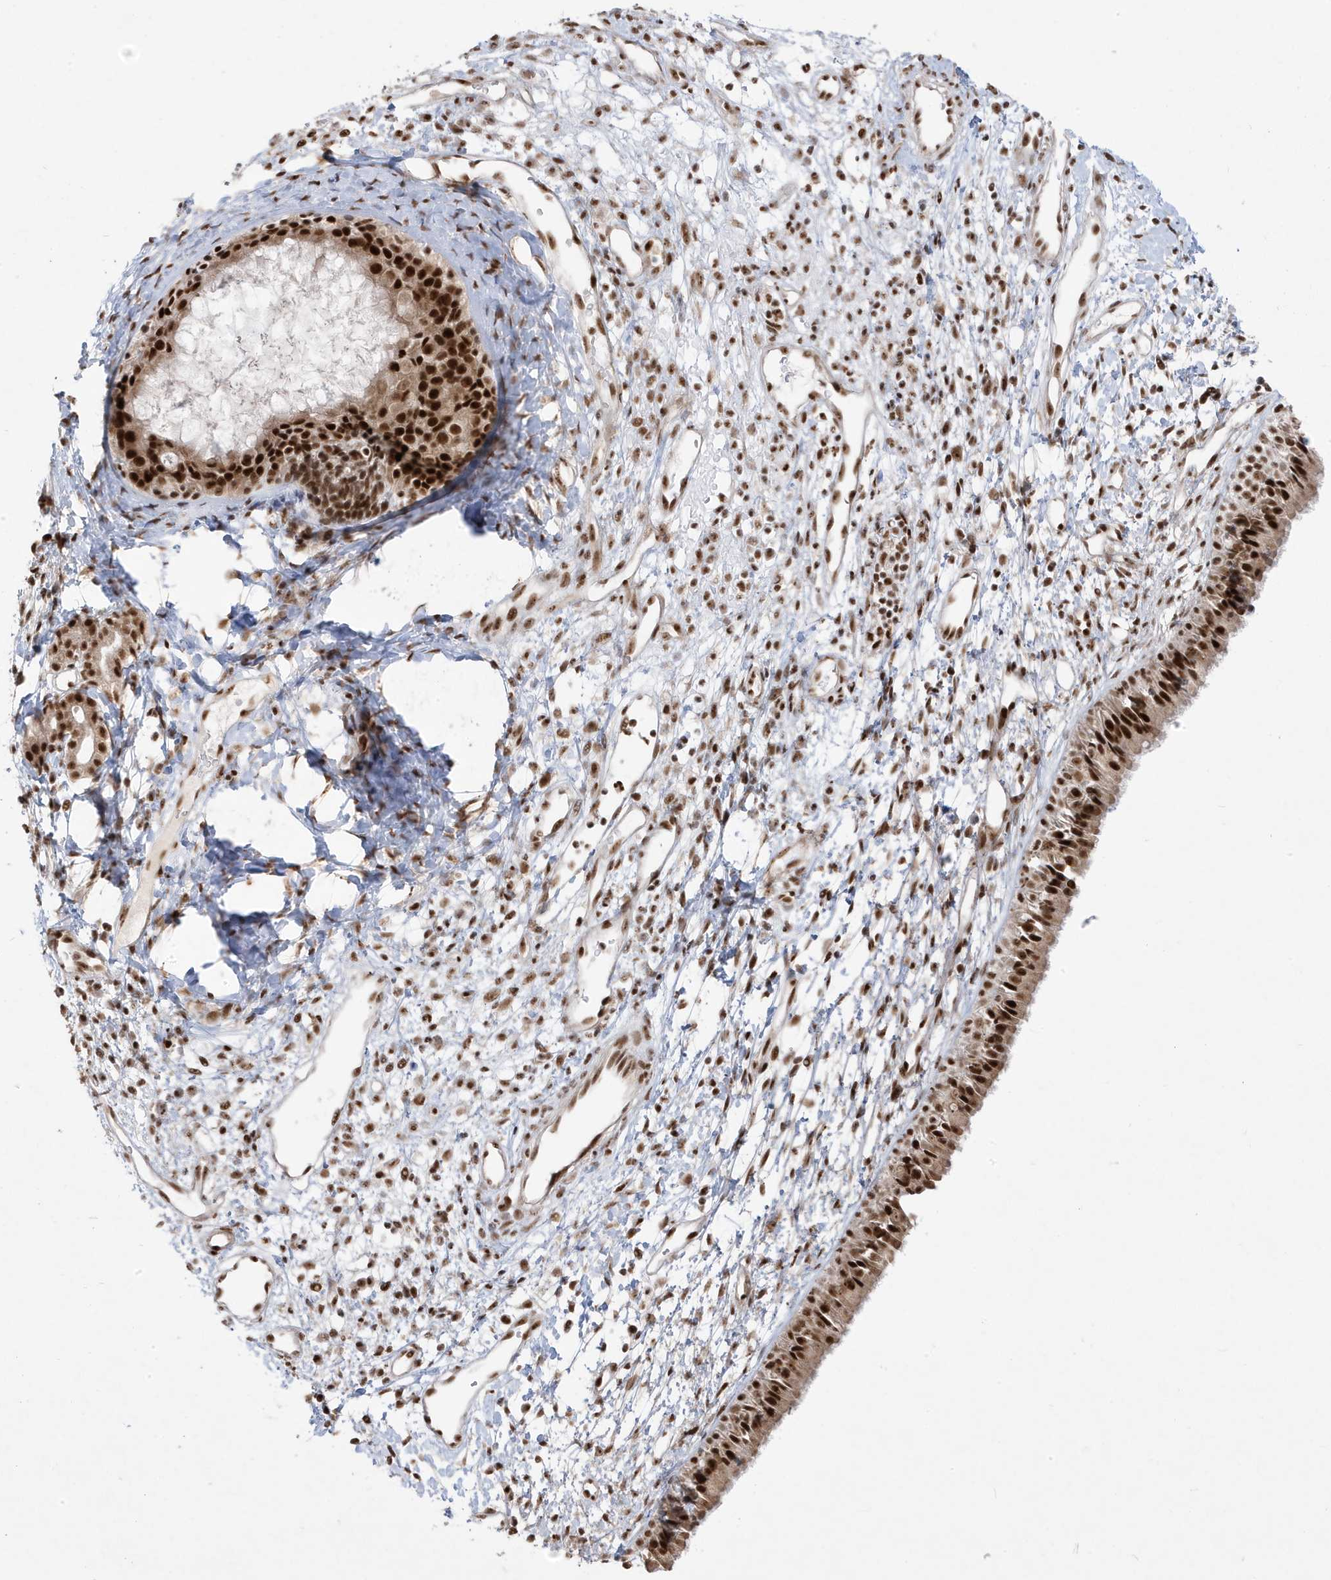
{"staining": {"intensity": "strong", "quantity": ">75%", "location": "nuclear"}, "tissue": "nasopharynx", "cell_type": "Respiratory epithelial cells", "image_type": "normal", "snomed": [{"axis": "morphology", "description": "Normal tissue, NOS"}, {"axis": "topography", "description": "Nasopharynx"}], "caption": "Immunohistochemical staining of unremarkable human nasopharynx reveals high levels of strong nuclear expression in about >75% of respiratory epithelial cells.", "gene": "MTREX", "patient": {"sex": "male", "age": 22}}